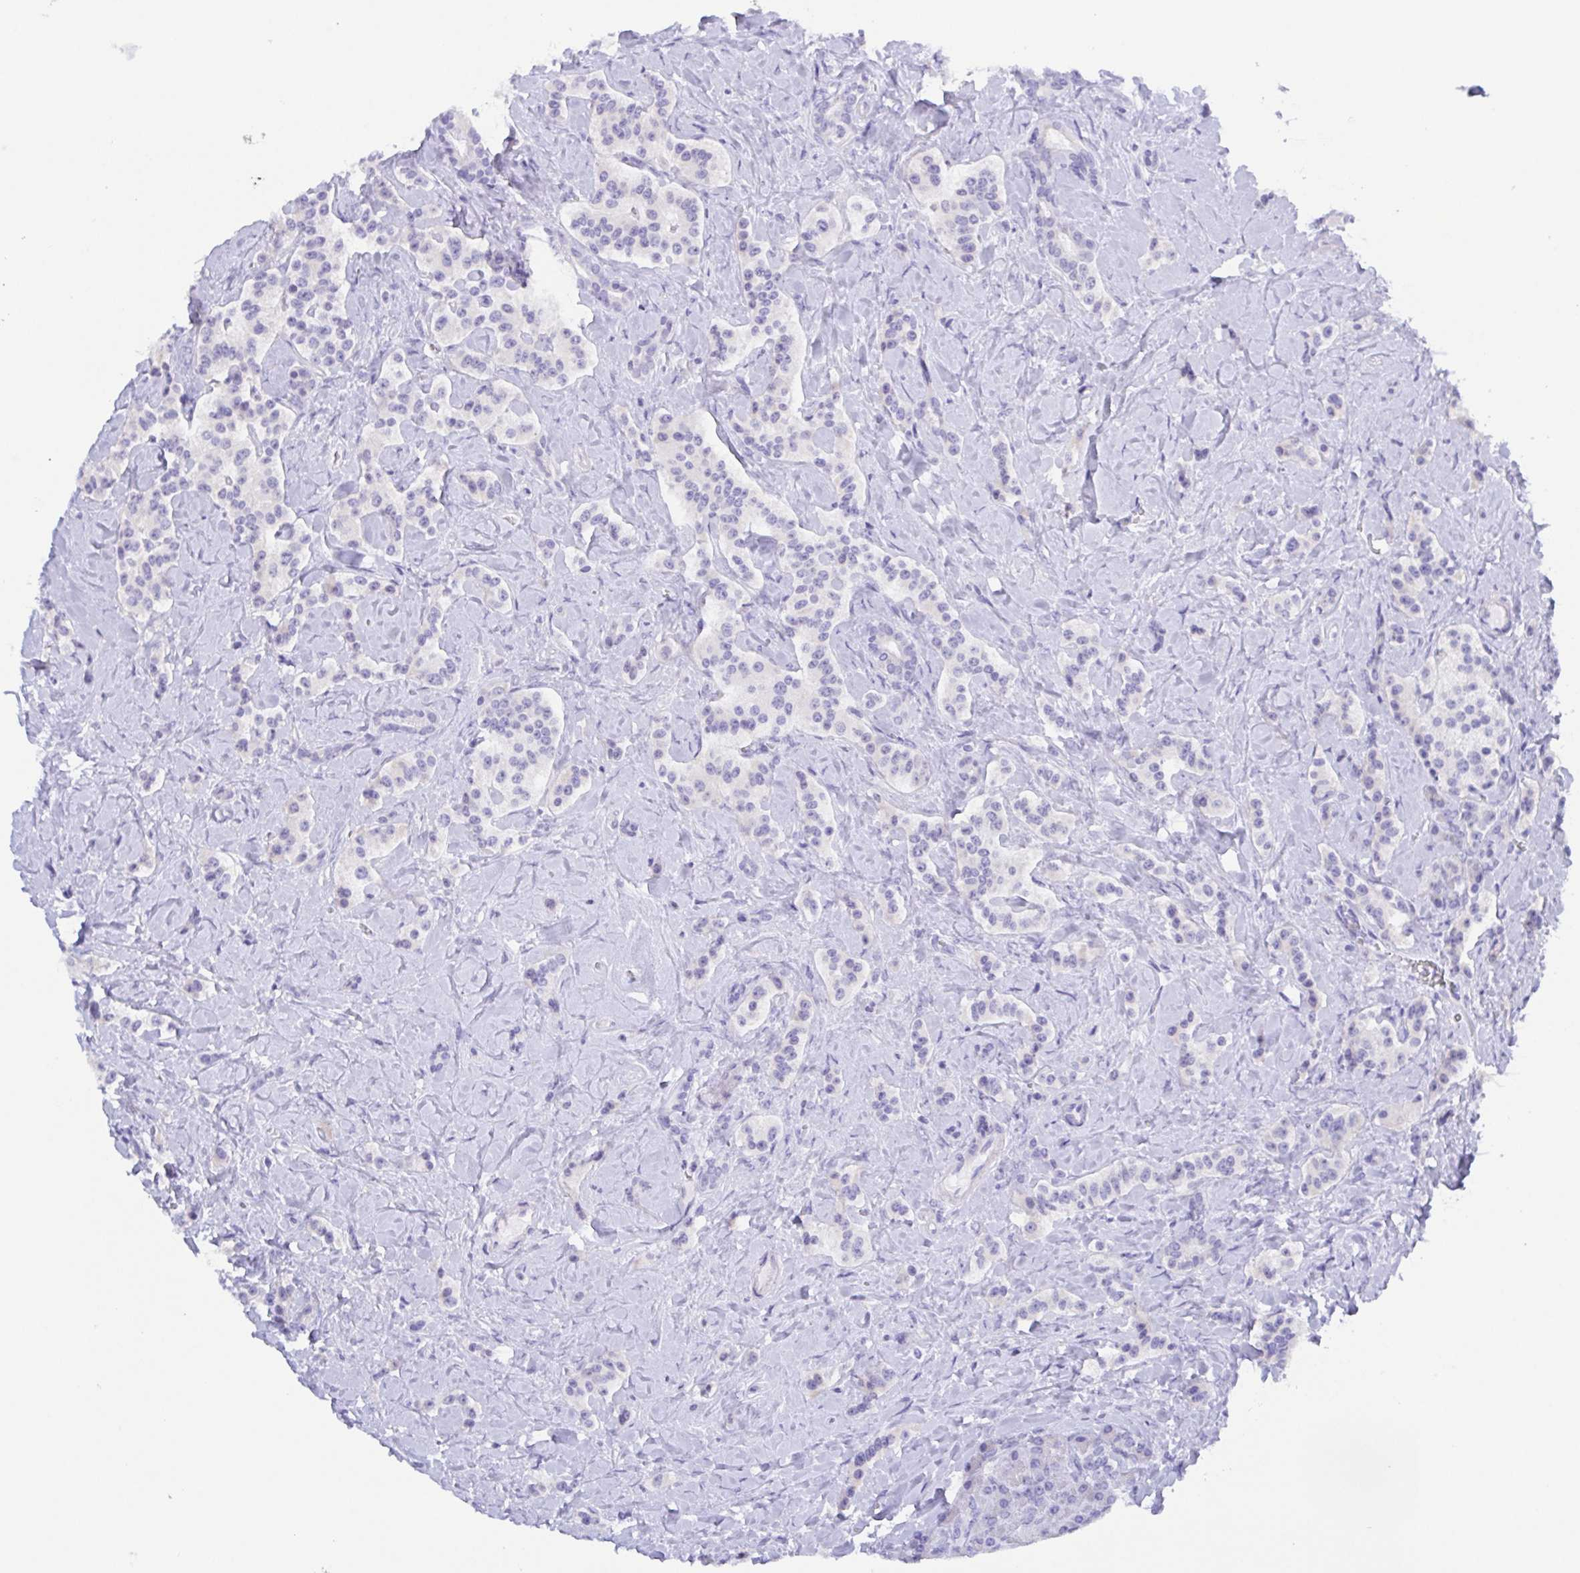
{"staining": {"intensity": "negative", "quantity": "none", "location": "none"}, "tissue": "carcinoid", "cell_type": "Tumor cells", "image_type": "cancer", "snomed": [{"axis": "morphology", "description": "Normal tissue, NOS"}, {"axis": "morphology", "description": "Carcinoid, malignant, NOS"}, {"axis": "topography", "description": "Pancreas"}], "caption": "A high-resolution image shows immunohistochemistry staining of carcinoid (malignant), which displays no significant staining in tumor cells. The staining was performed using DAB to visualize the protein expression in brown, while the nuclei were stained in blue with hematoxylin (Magnification: 20x).", "gene": "MUCL3", "patient": {"sex": "male", "age": 36}}